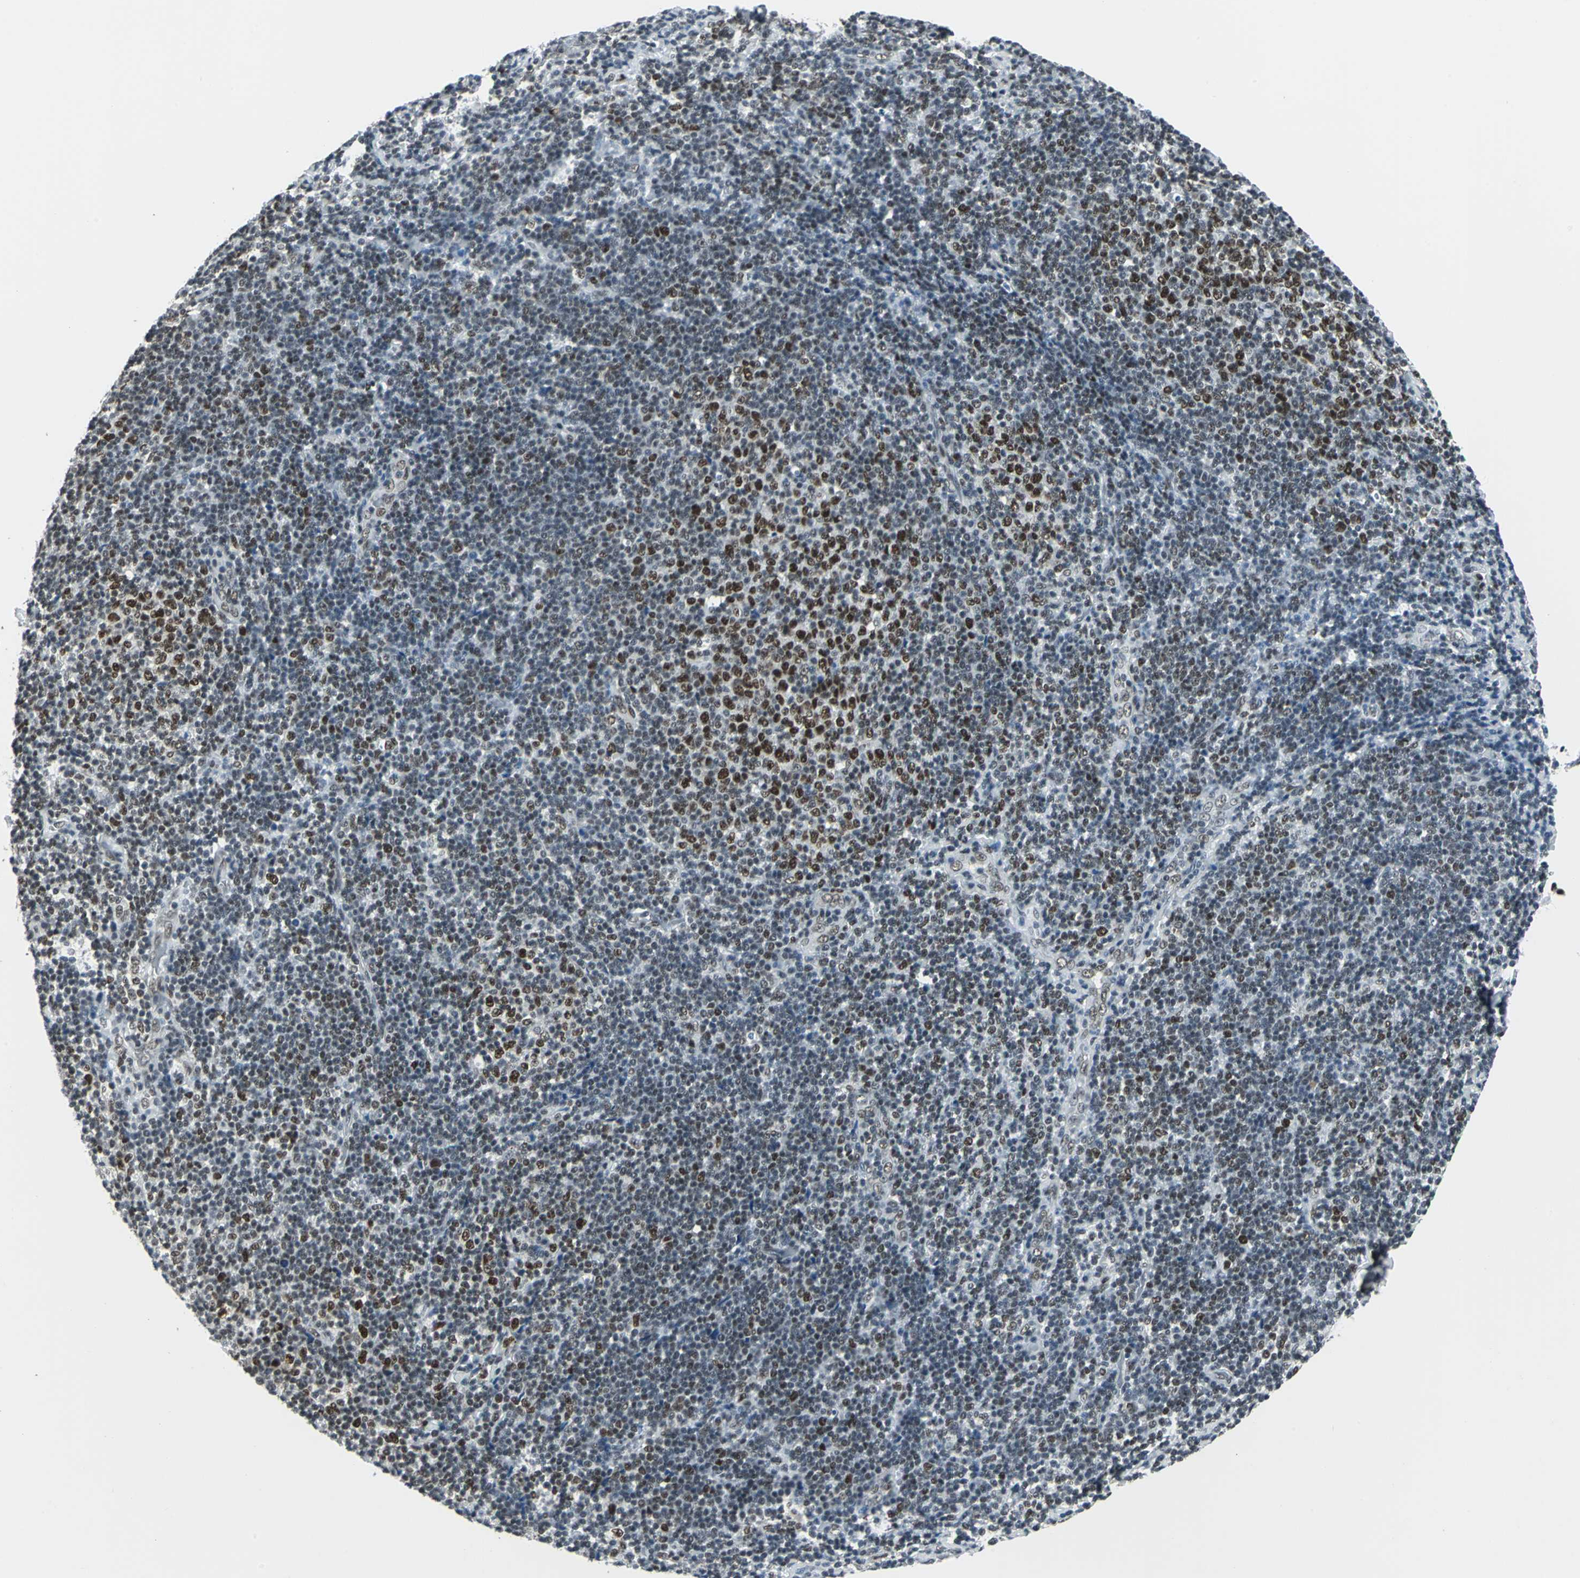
{"staining": {"intensity": "strong", "quantity": "<25%", "location": "nuclear"}, "tissue": "lymphoma", "cell_type": "Tumor cells", "image_type": "cancer", "snomed": [{"axis": "morphology", "description": "Malignant lymphoma, non-Hodgkin's type, Low grade"}, {"axis": "topography", "description": "Lymph node"}], "caption": "An image showing strong nuclear positivity in about <25% of tumor cells in lymphoma, as visualized by brown immunohistochemical staining.", "gene": "ADNP", "patient": {"sex": "male", "age": 70}}